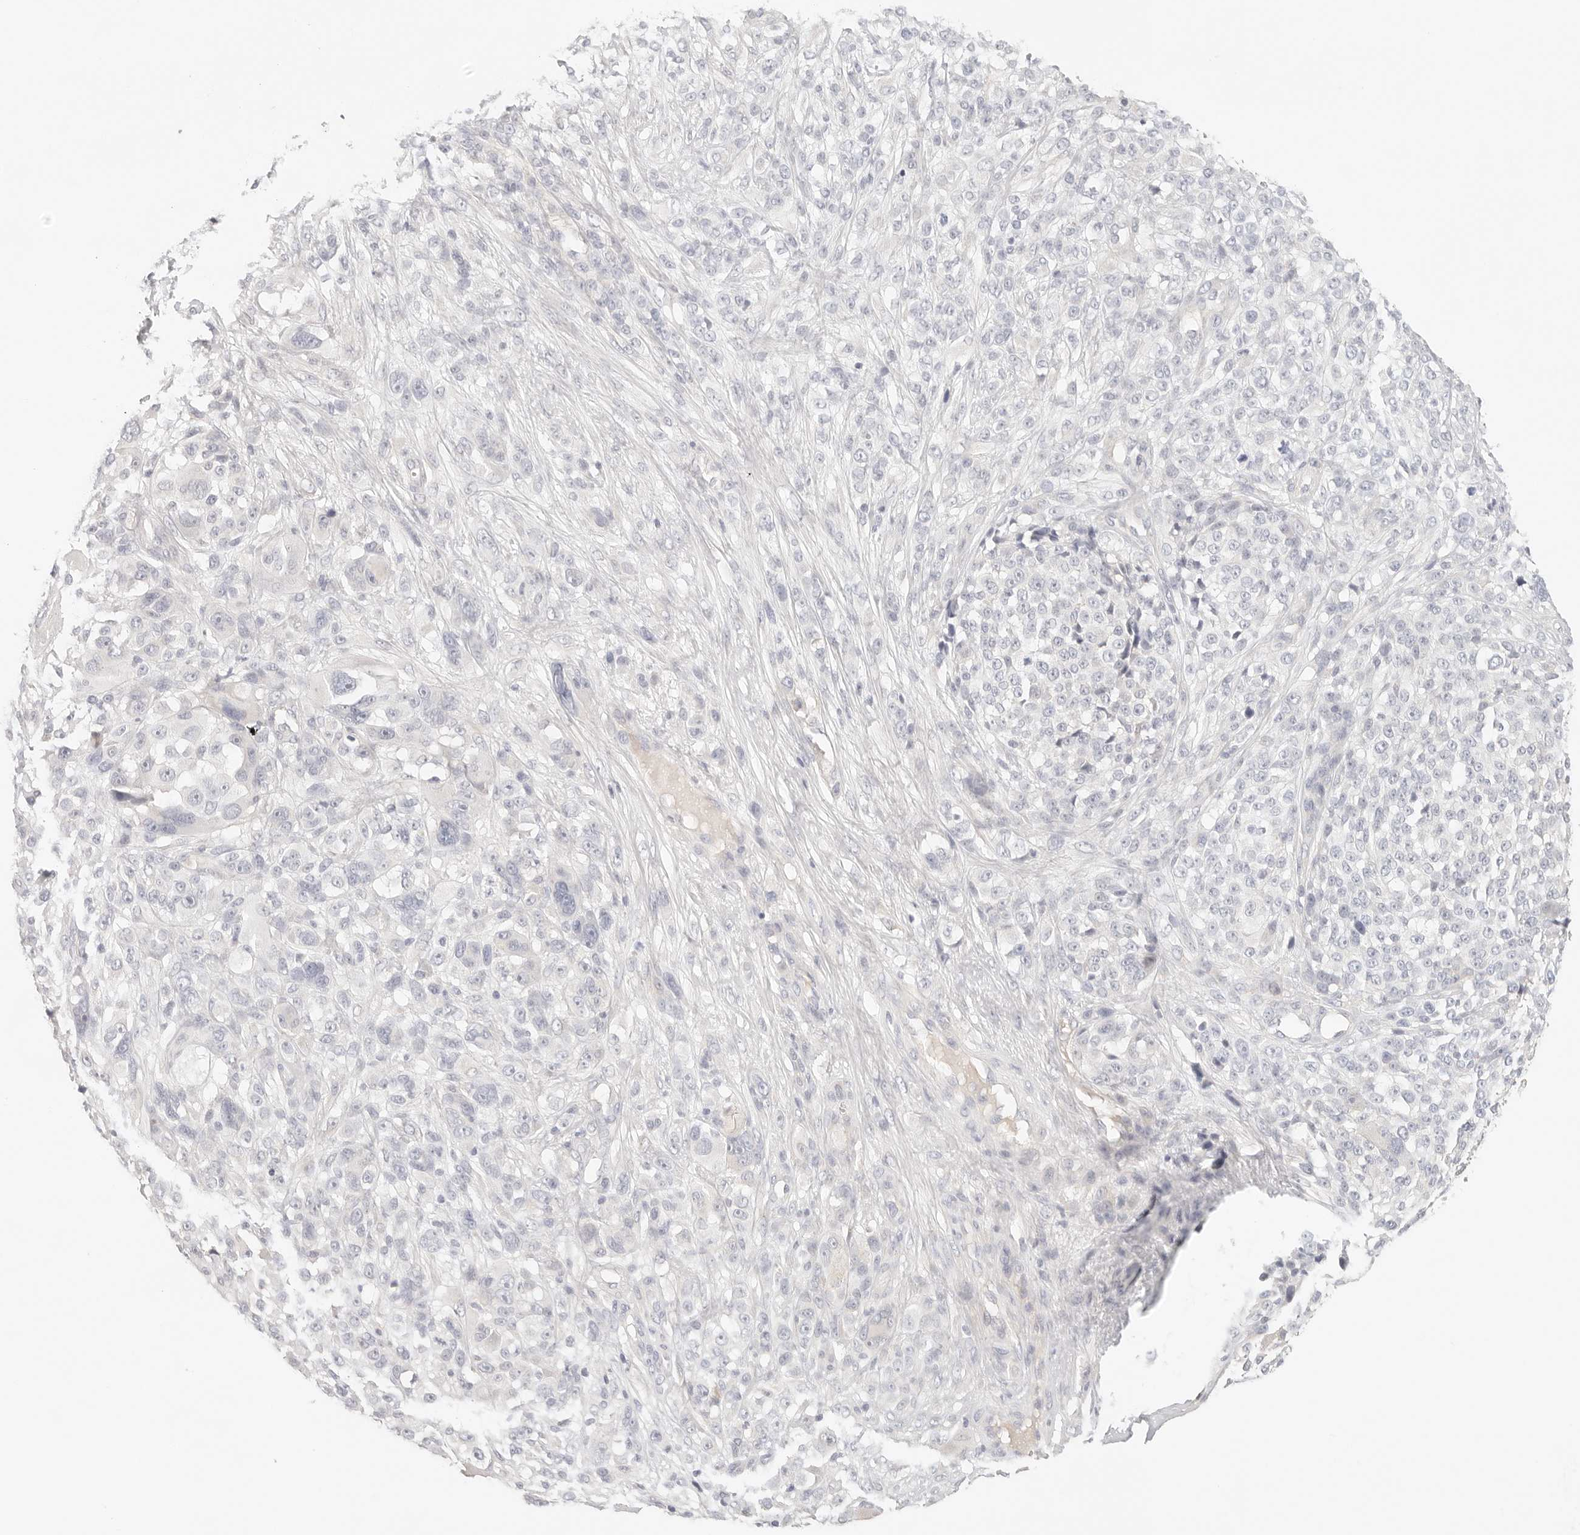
{"staining": {"intensity": "negative", "quantity": "none", "location": "none"}, "tissue": "melanoma", "cell_type": "Tumor cells", "image_type": "cancer", "snomed": [{"axis": "morphology", "description": "Malignant melanoma, NOS"}, {"axis": "topography", "description": "Skin"}], "caption": "This is a micrograph of IHC staining of malignant melanoma, which shows no staining in tumor cells.", "gene": "SPHK1", "patient": {"sex": "female", "age": 55}}